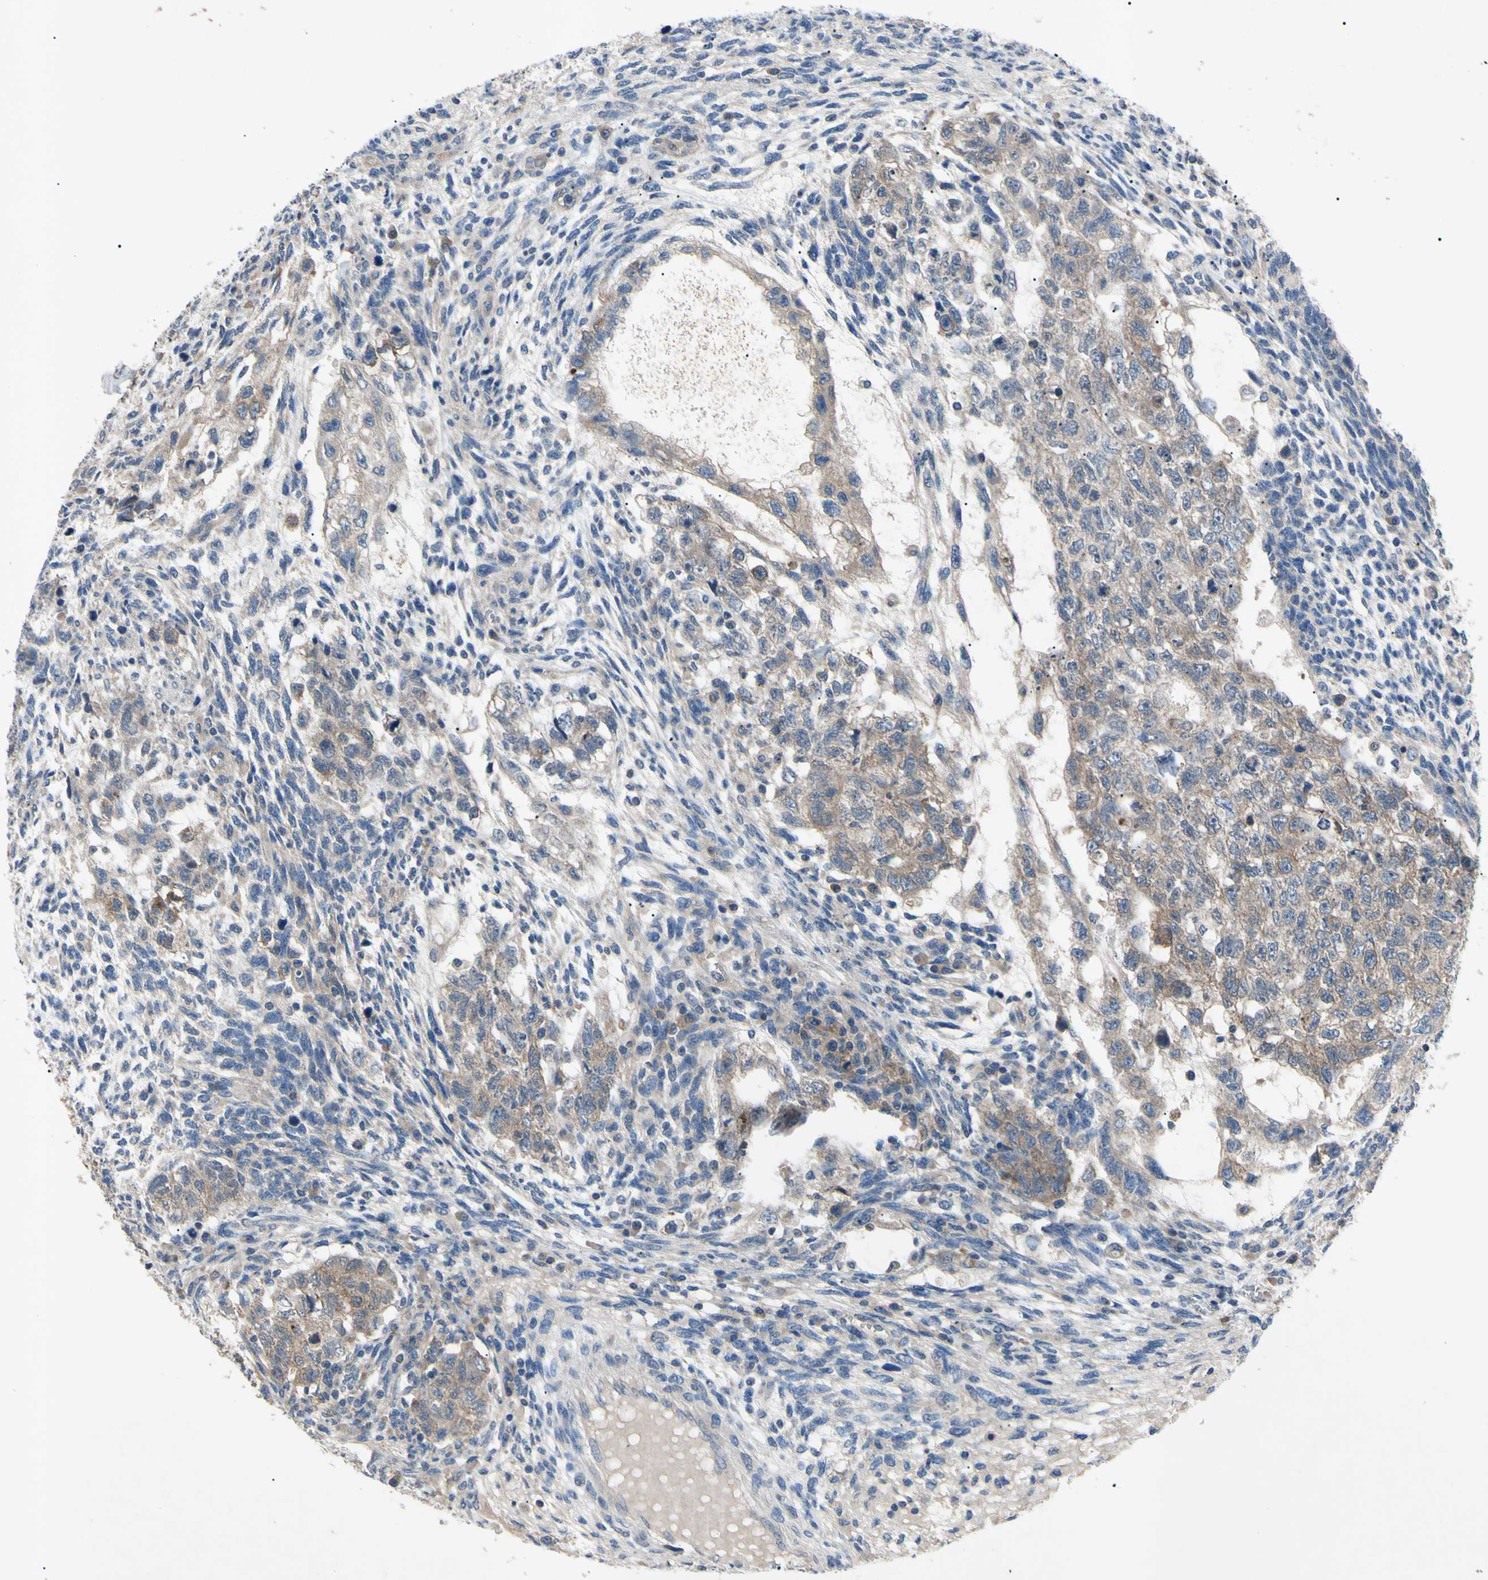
{"staining": {"intensity": "moderate", "quantity": ">75%", "location": "cytoplasmic/membranous"}, "tissue": "testis cancer", "cell_type": "Tumor cells", "image_type": "cancer", "snomed": [{"axis": "morphology", "description": "Normal tissue, NOS"}, {"axis": "morphology", "description": "Carcinoma, Embryonal, NOS"}, {"axis": "topography", "description": "Testis"}], "caption": "IHC photomicrograph of neoplastic tissue: human embryonal carcinoma (testis) stained using immunohistochemistry demonstrates medium levels of moderate protein expression localized specifically in the cytoplasmic/membranous of tumor cells, appearing as a cytoplasmic/membranous brown color.", "gene": "HILPDA", "patient": {"sex": "male", "age": 36}}